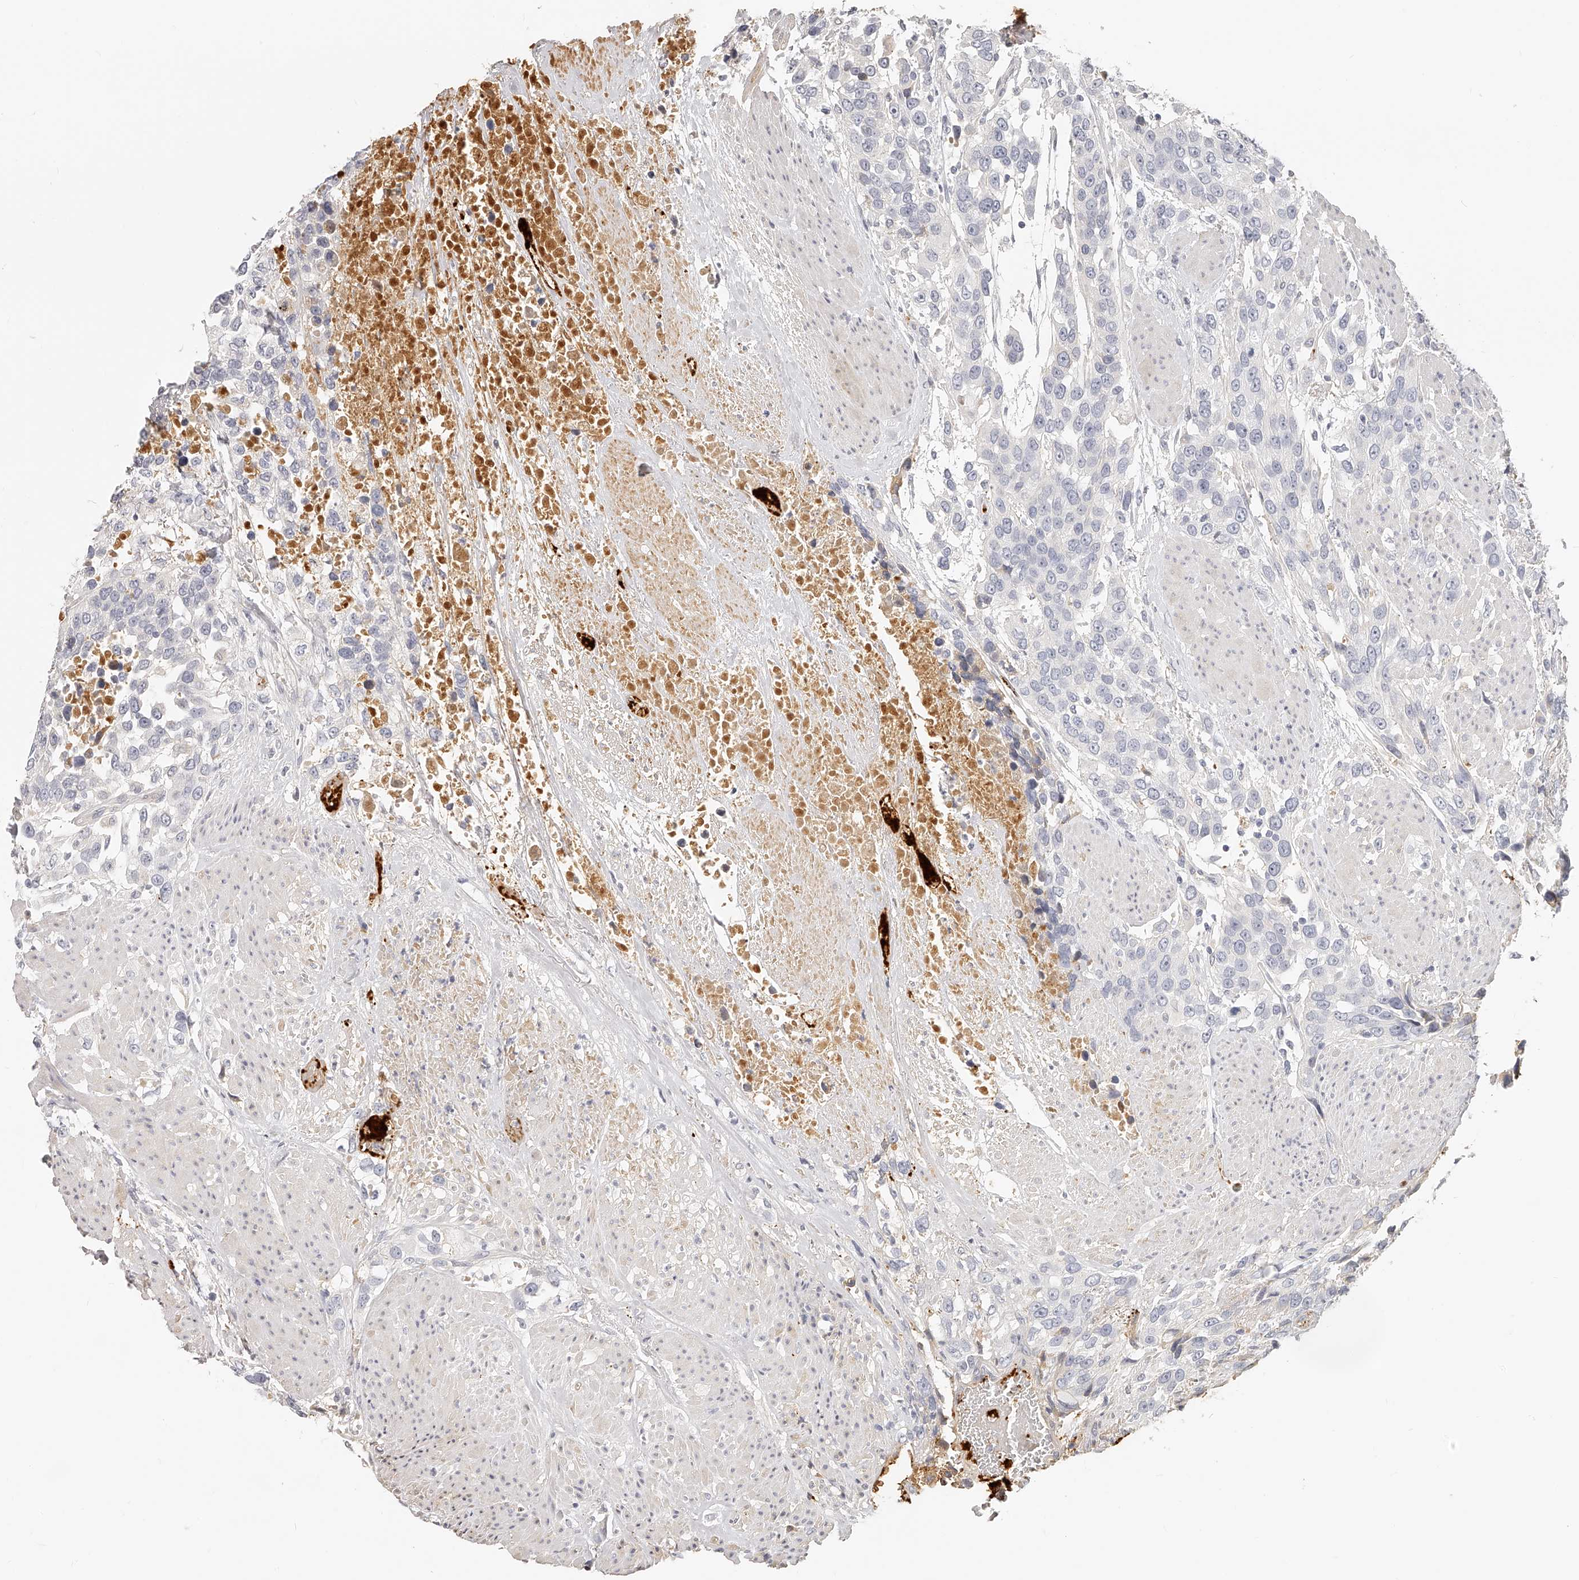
{"staining": {"intensity": "negative", "quantity": "none", "location": "none"}, "tissue": "urothelial cancer", "cell_type": "Tumor cells", "image_type": "cancer", "snomed": [{"axis": "morphology", "description": "Urothelial carcinoma, High grade"}, {"axis": "topography", "description": "Urinary bladder"}], "caption": "Protein analysis of urothelial cancer exhibits no significant staining in tumor cells. (DAB (3,3'-diaminobenzidine) IHC visualized using brightfield microscopy, high magnification).", "gene": "ITGB3", "patient": {"sex": "female", "age": 80}}